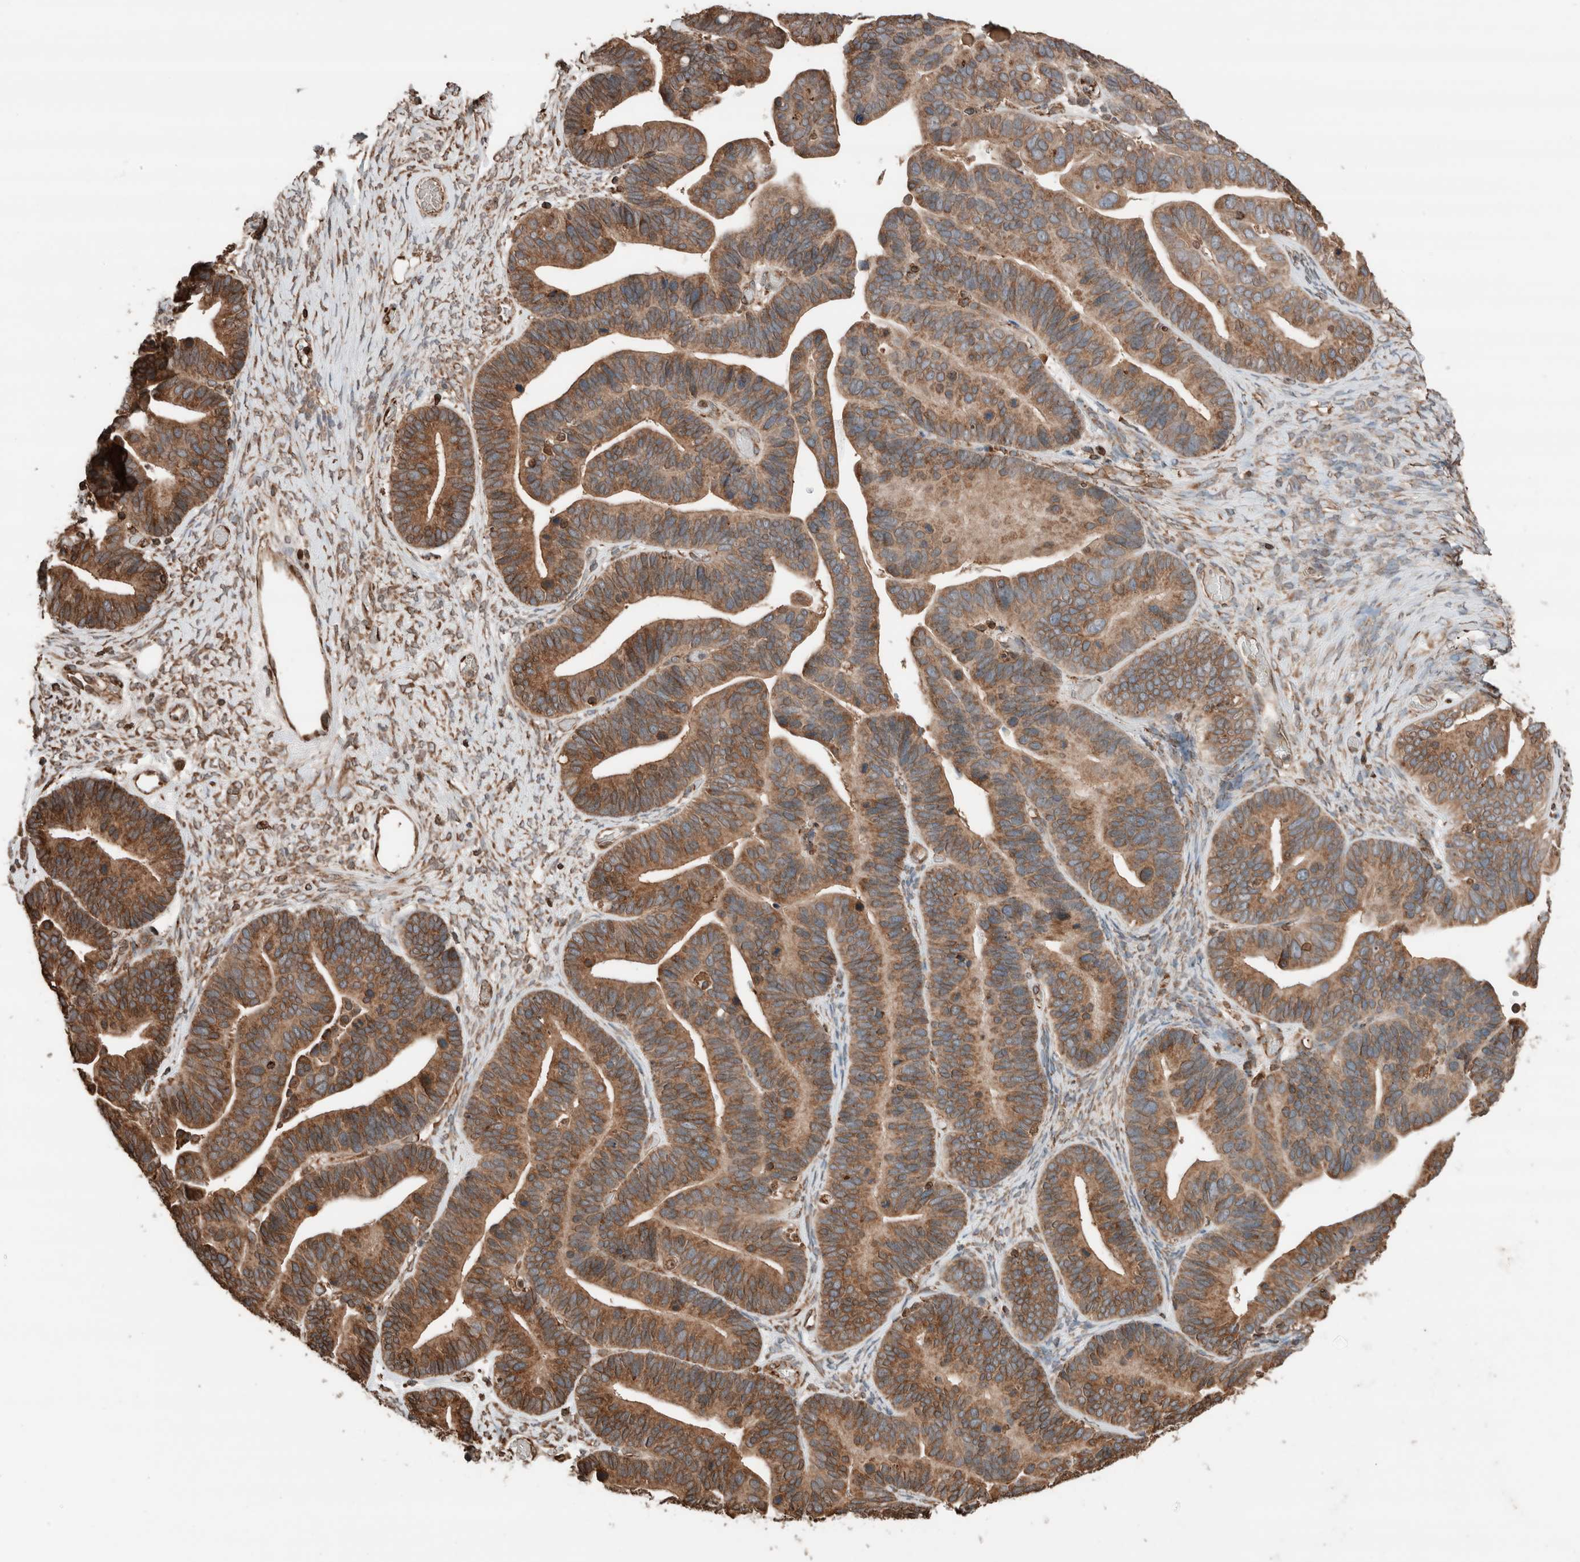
{"staining": {"intensity": "moderate", "quantity": ">75%", "location": "cytoplasmic/membranous"}, "tissue": "ovarian cancer", "cell_type": "Tumor cells", "image_type": "cancer", "snomed": [{"axis": "morphology", "description": "Cystadenocarcinoma, serous, NOS"}, {"axis": "topography", "description": "Ovary"}], "caption": "Protein expression analysis of human ovarian serous cystadenocarcinoma reveals moderate cytoplasmic/membranous expression in about >75% of tumor cells. (Brightfield microscopy of DAB IHC at high magnification).", "gene": "ERAP2", "patient": {"sex": "female", "age": 56}}